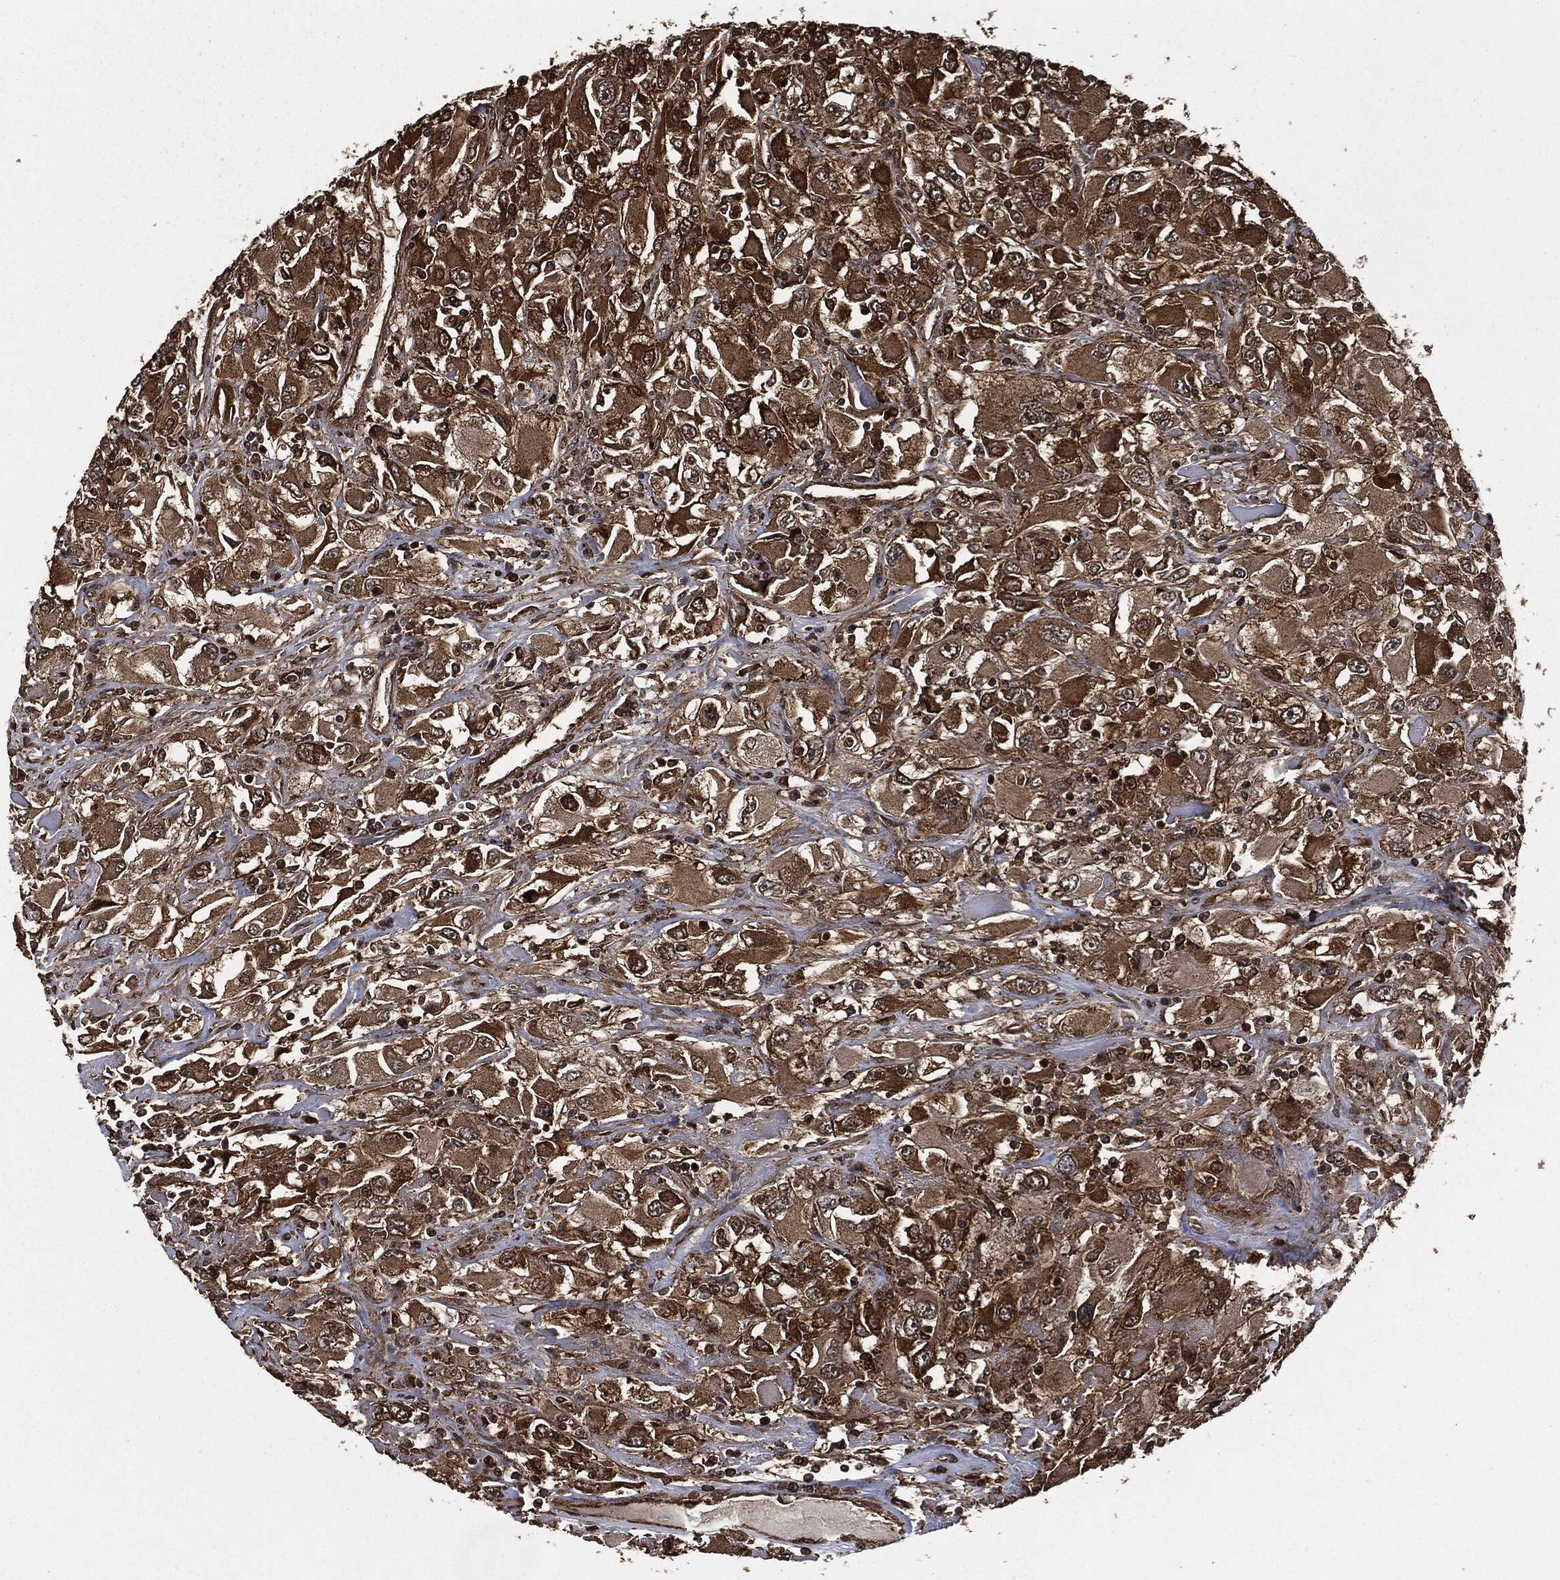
{"staining": {"intensity": "strong", "quantity": ">75%", "location": "cytoplasmic/membranous"}, "tissue": "renal cancer", "cell_type": "Tumor cells", "image_type": "cancer", "snomed": [{"axis": "morphology", "description": "Adenocarcinoma, NOS"}, {"axis": "topography", "description": "Kidney"}], "caption": "Human renal cancer stained with a brown dye displays strong cytoplasmic/membranous positive positivity in approximately >75% of tumor cells.", "gene": "HRAS", "patient": {"sex": "female", "age": 52}}